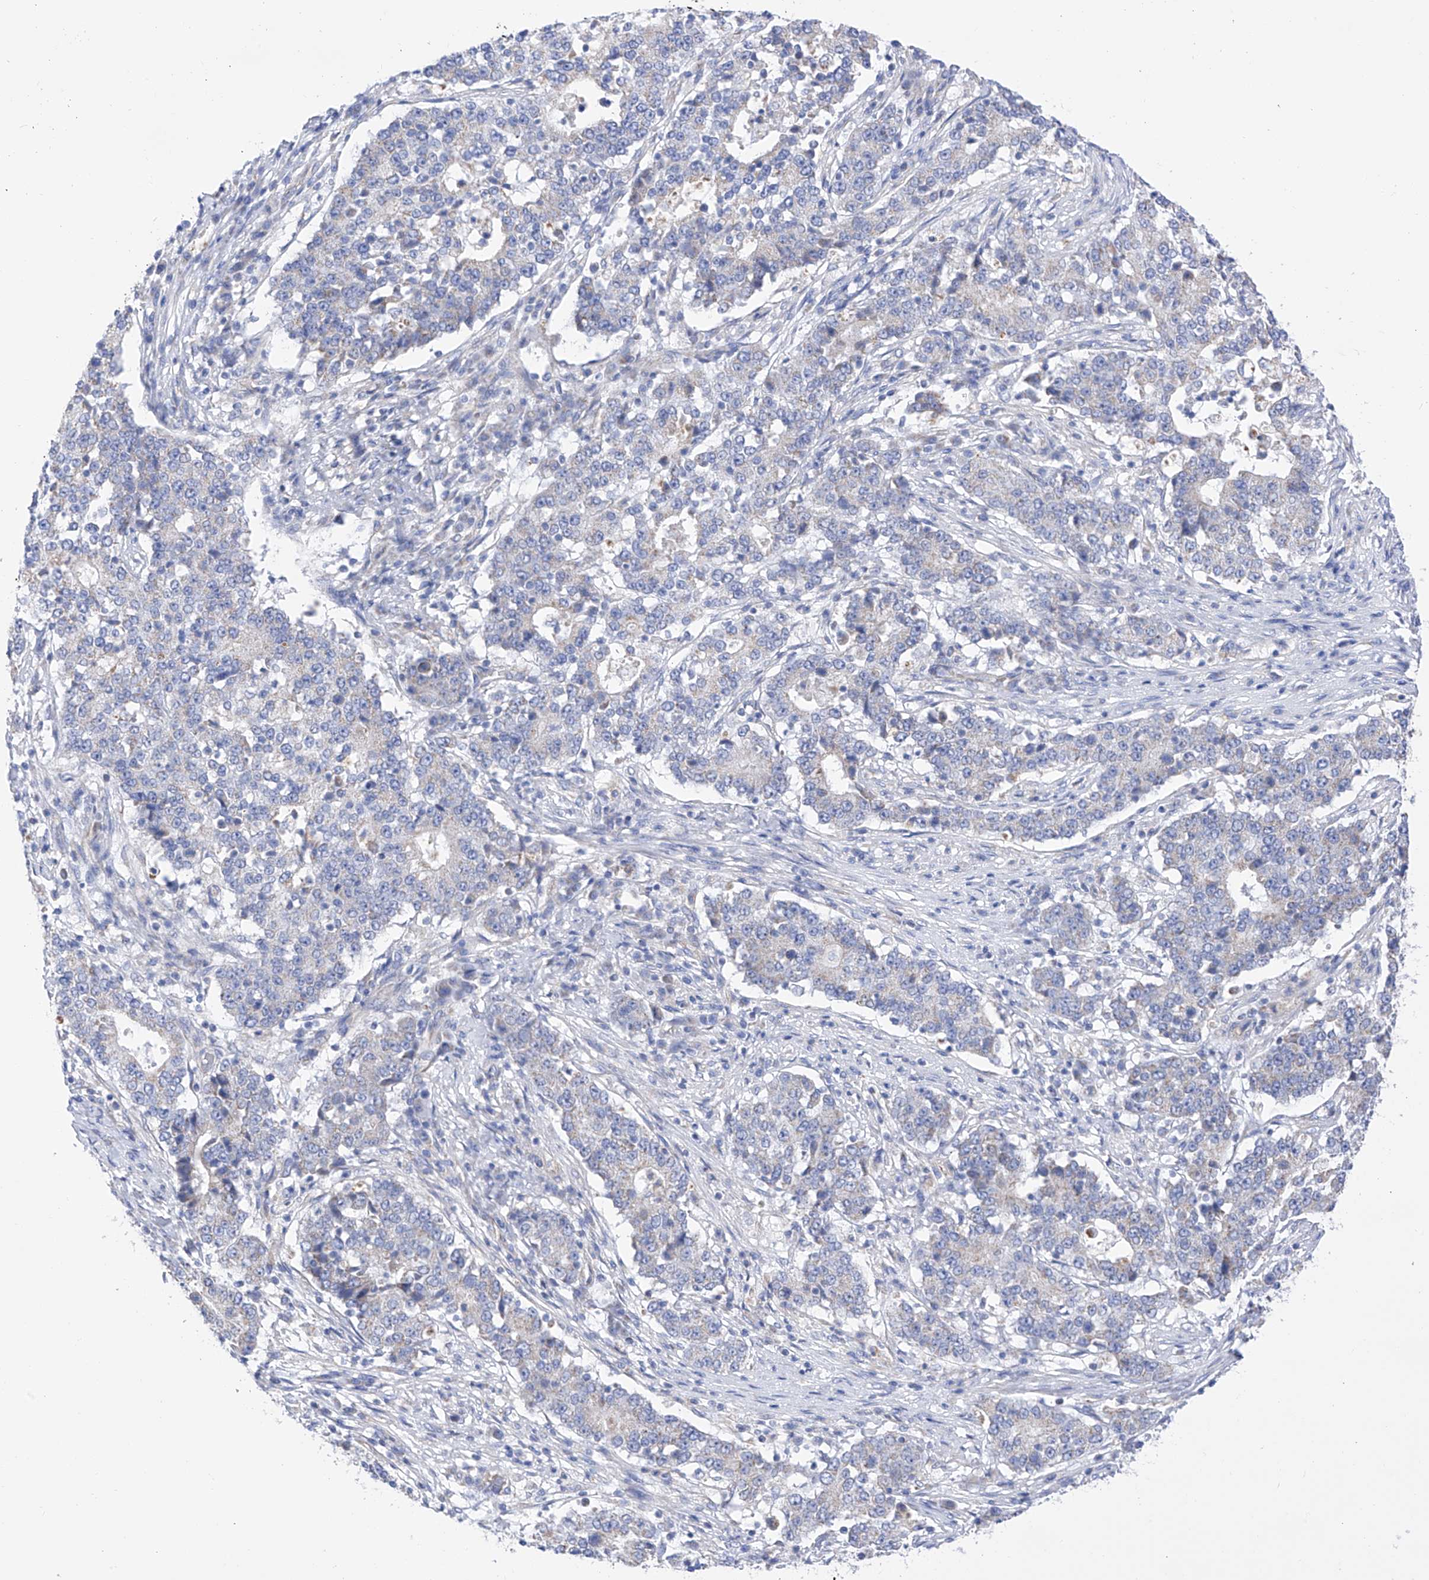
{"staining": {"intensity": "negative", "quantity": "none", "location": "none"}, "tissue": "stomach cancer", "cell_type": "Tumor cells", "image_type": "cancer", "snomed": [{"axis": "morphology", "description": "Adenocarcinoma, NOS"}, {"axis": "topography", "description": "Stomach"}], "caption": "This is an immunohistochemistry (IHC) micrograph of adenocarcinoma (stomach). There is no expression in tumor cells.", "gene": "FLG", "patient": {"sex": "male", "age": 59}}